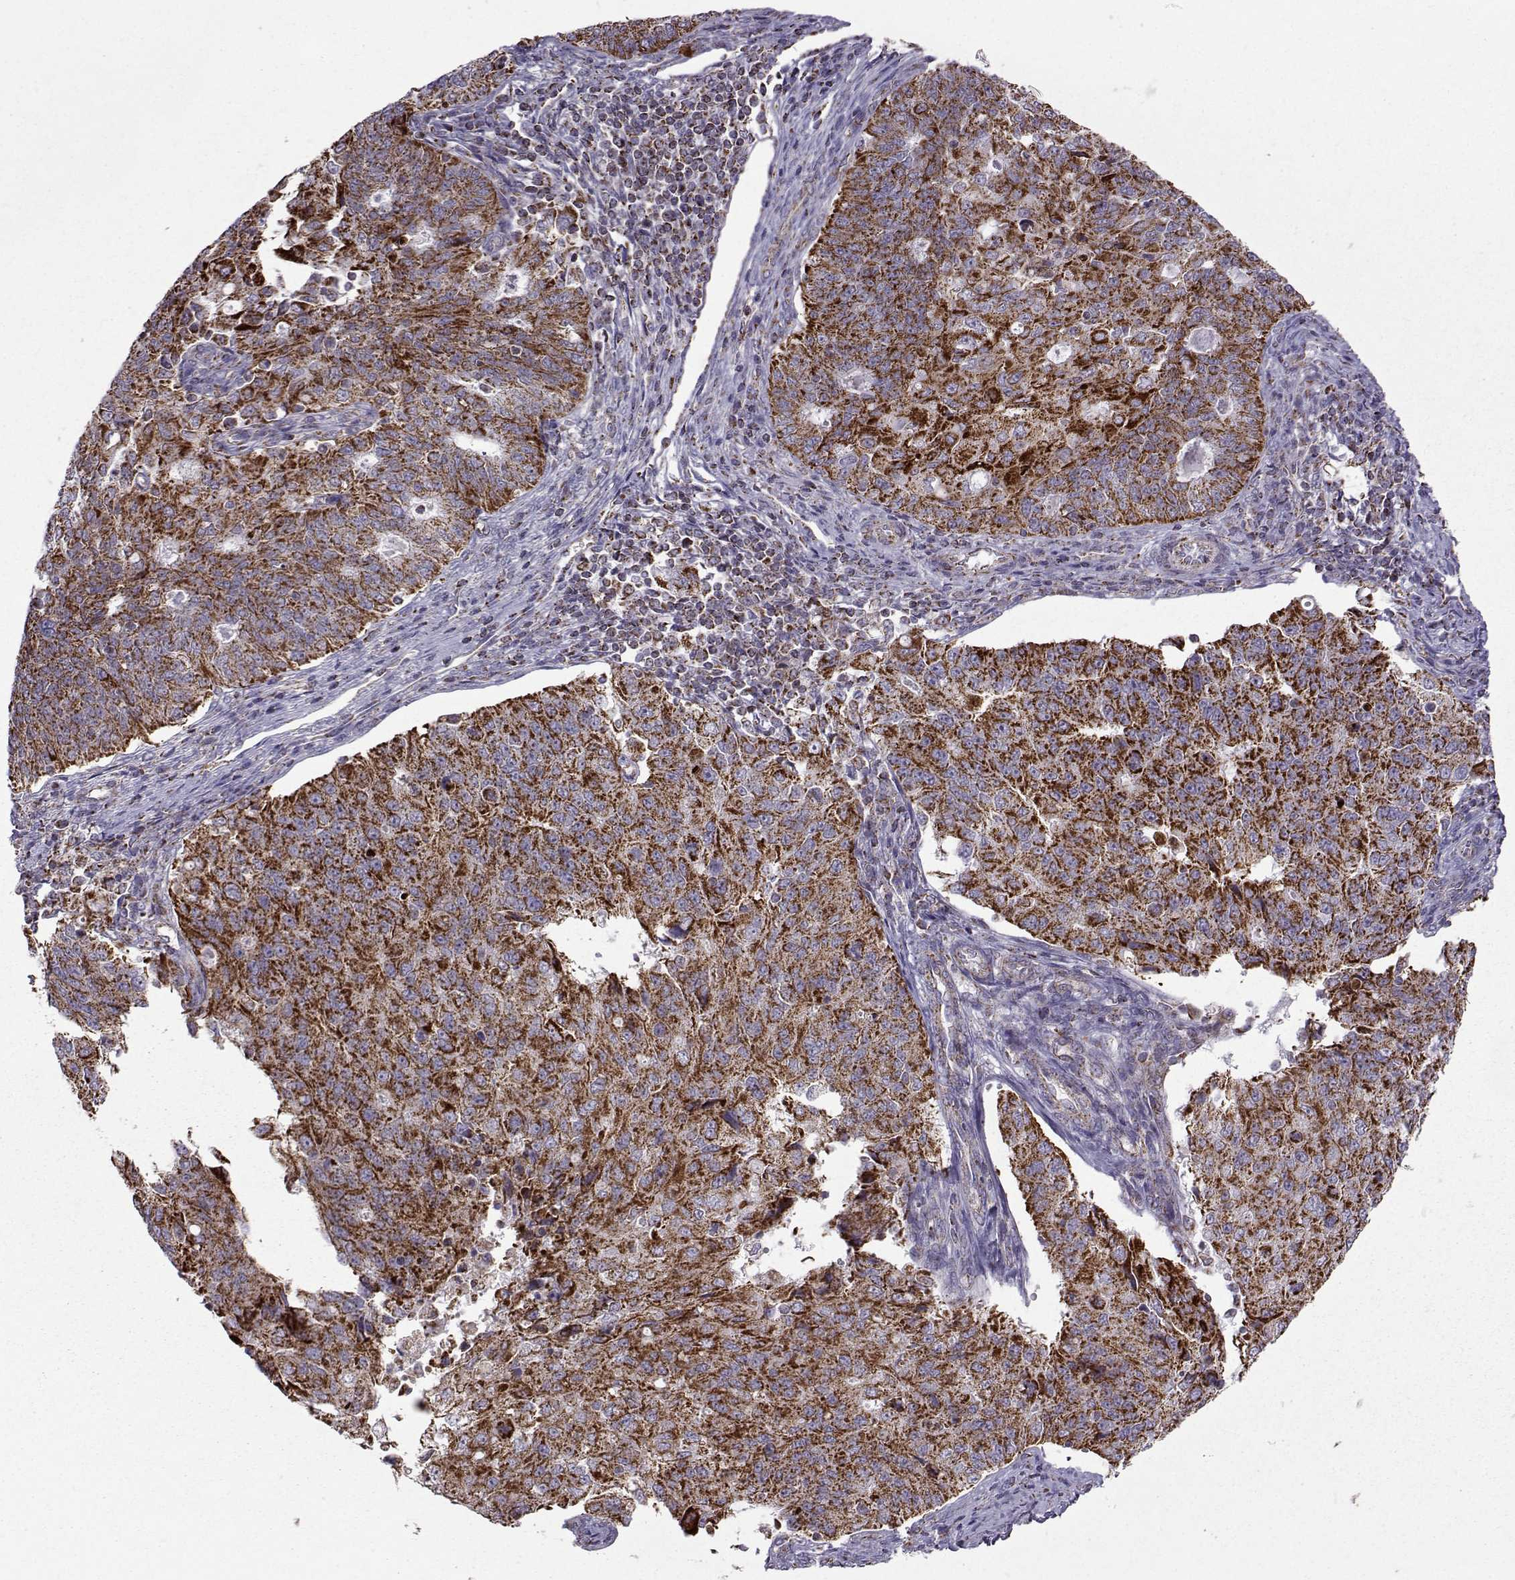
{"staining": {"intensity": "strong", "quantity": ">75%", "location": "cytoplasmic/membranous"}, "tissue": "endometrial cancer", "cell_type": "Tumor cells", "image_type": "cancer", "snomed": [{"axis": "morphology", "description": "Adenocarcinoma, NOS"}, {"axis": "topography", "description": "Endometrium"}], "caption": "Endometrial adenocarcinoma stained for a protein exhibits strong cytoplasmic/membranous positivity in tumor cells. Using DAB (brown) and hematoxylin (blue) stains, captured at high magnification using brightfield microscopy.", "gene": "NECAB3", "patient": {"sex": "female", "age": 43}}